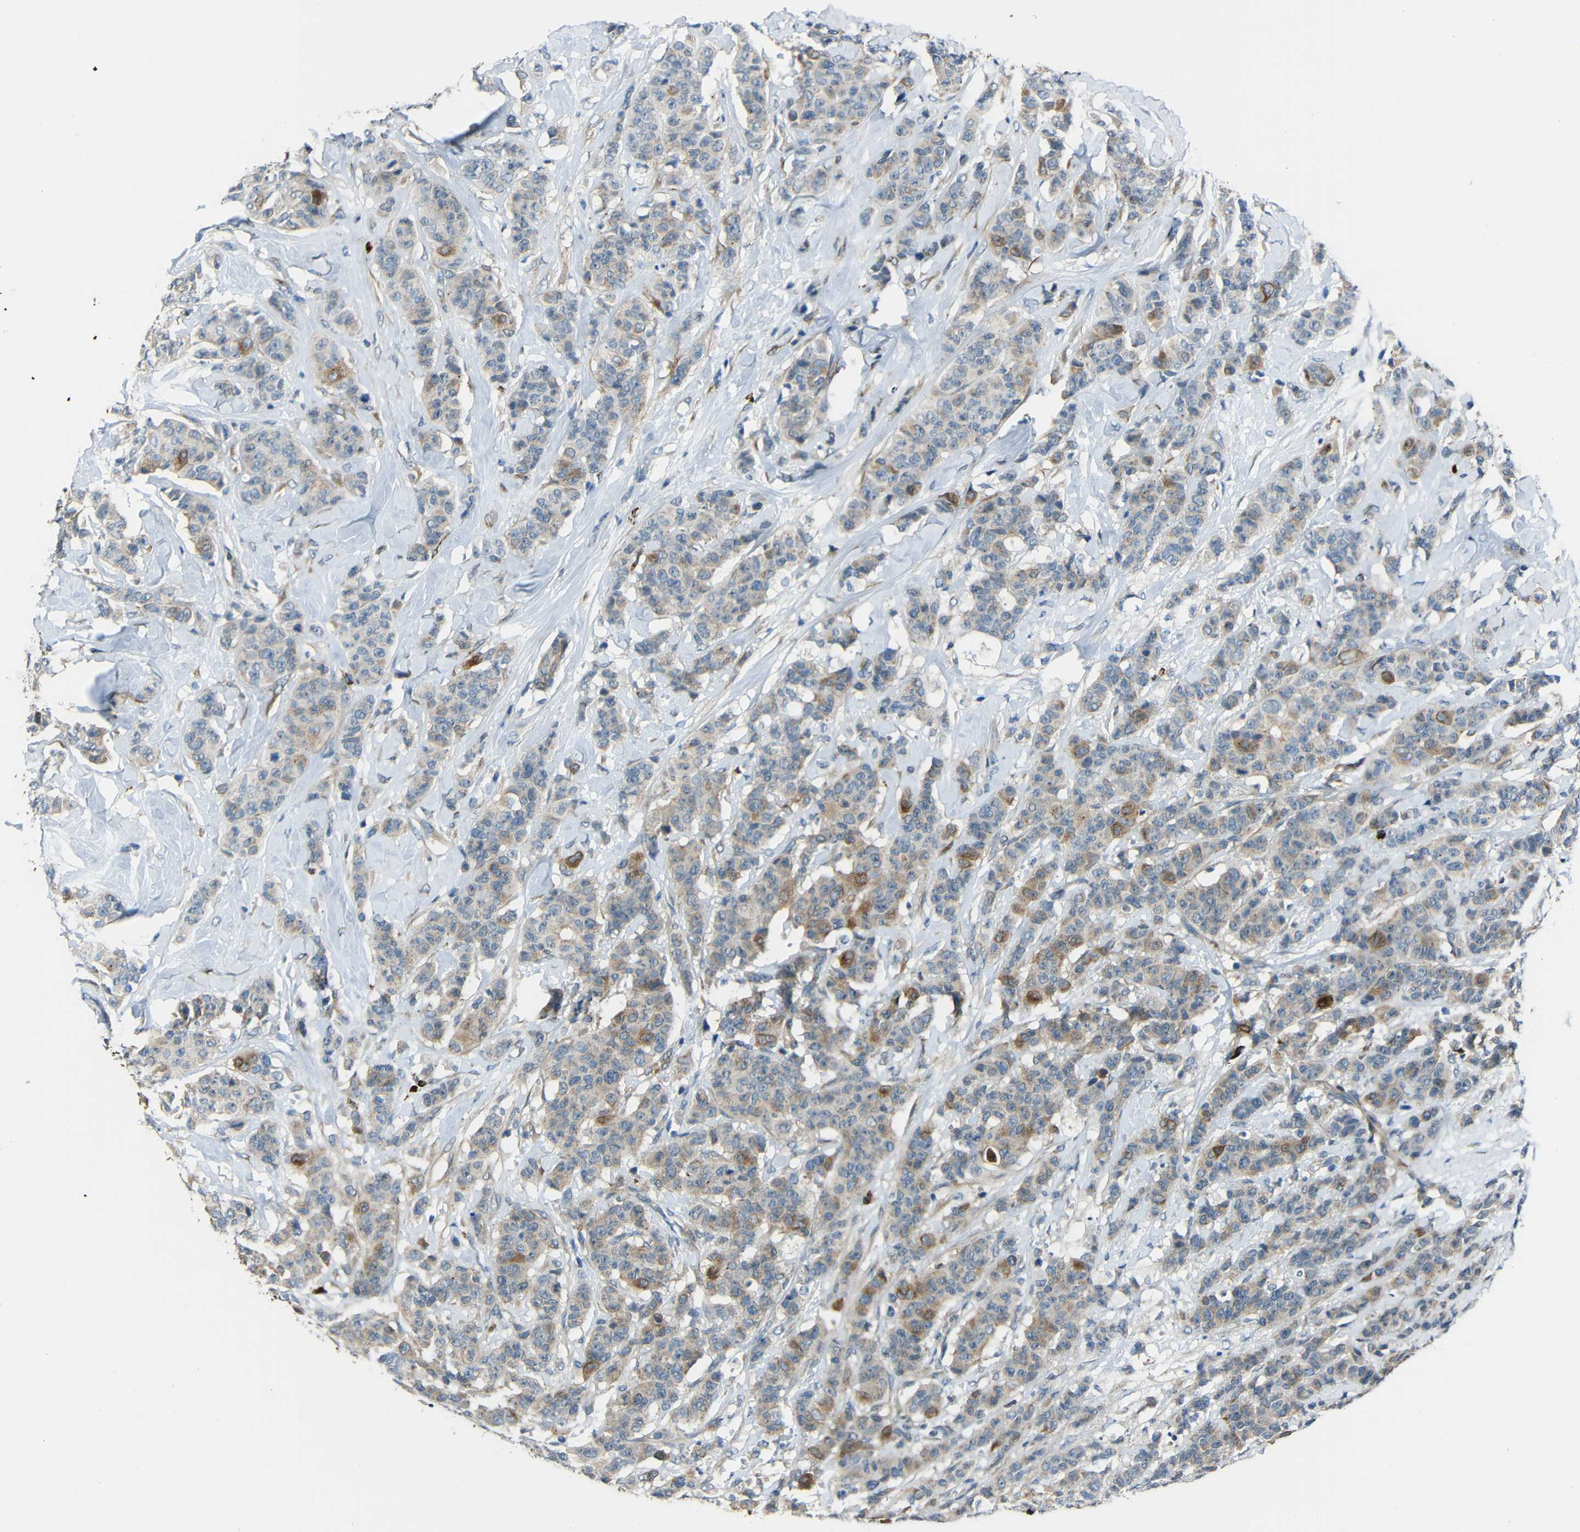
{"staining": {"intensity": "weak", "quantity": "25%-75%", "location": "cytoplasmic/membranous"}, "tissue": "breast cancer", "cell_type": "Tumor cells", "image_type": "cancer", "snomed": [{"axis": "morphology", "description": "Normal tissue, NOS"}, {"axis": "morphology", "description": "Duct carcinoma"}, {"axis": "topography", "description": "Breast"}], "caption": "An immunohistochemistry image of tumor tissue is shown. Protein staining in brown highlights weak cytoplasmic/membranous positivity in intraductal carcinoma (breast) within tumor cells. (Brightfield microscopy of DAB IHC at high magnification).", "gene": "DCLK1", "patient": {"sex": "female", "age": 40}}